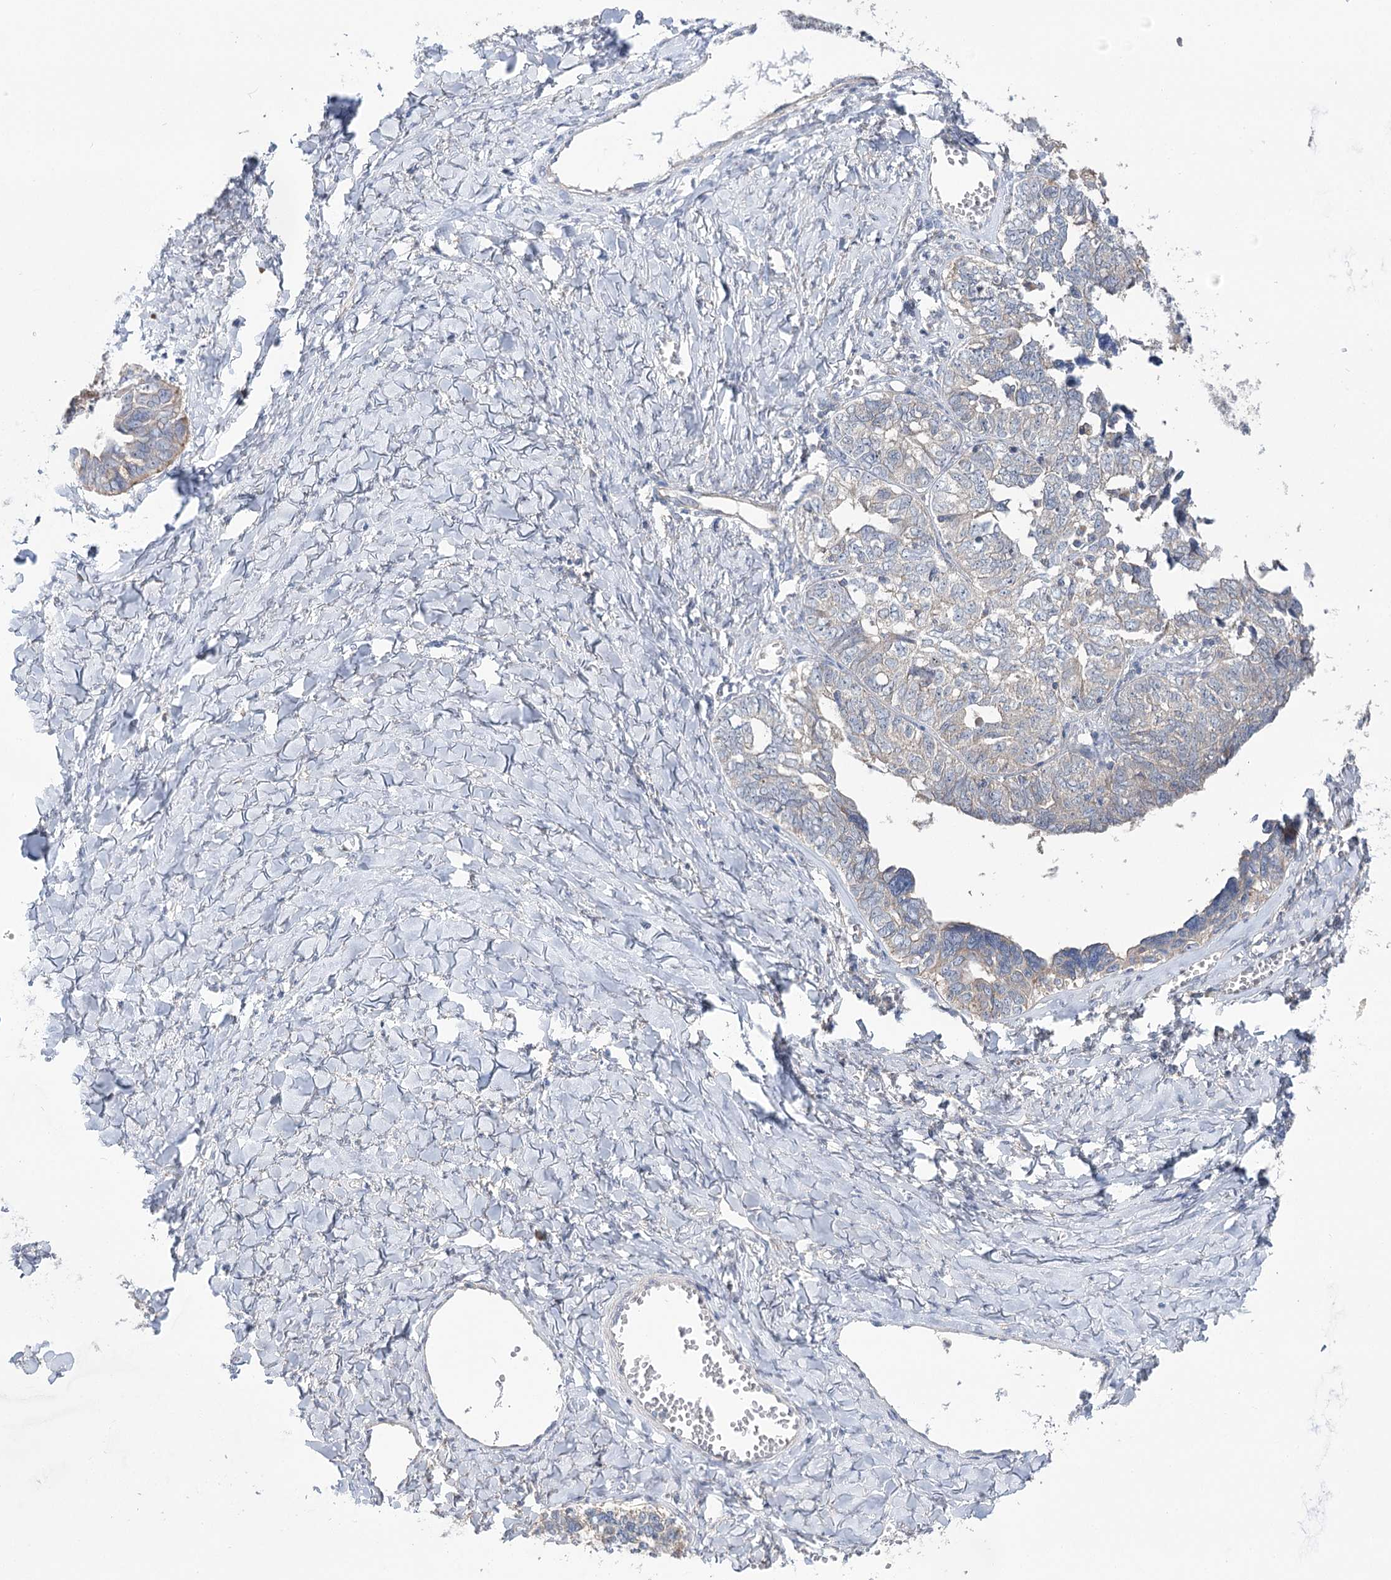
{"staining": {"intensity": "negative", "quantity": "none", "location": "none"}, "tissue": "ovarian cancer", "cell_type": "Tumor cells", "image_type": "cancer", "snomed": [{"axis": "morphology", "description": "Cystadenocarcinoma, serous, NOS"}, {"axis": "topography", "description": "Ovary"}], "caption": "Tumor cells show no significant protein staining in ovarian cancer (serous cystadenocarcinoma).", "gene": "VPS37B", "patient": {"sex": "female", "age": 79}}